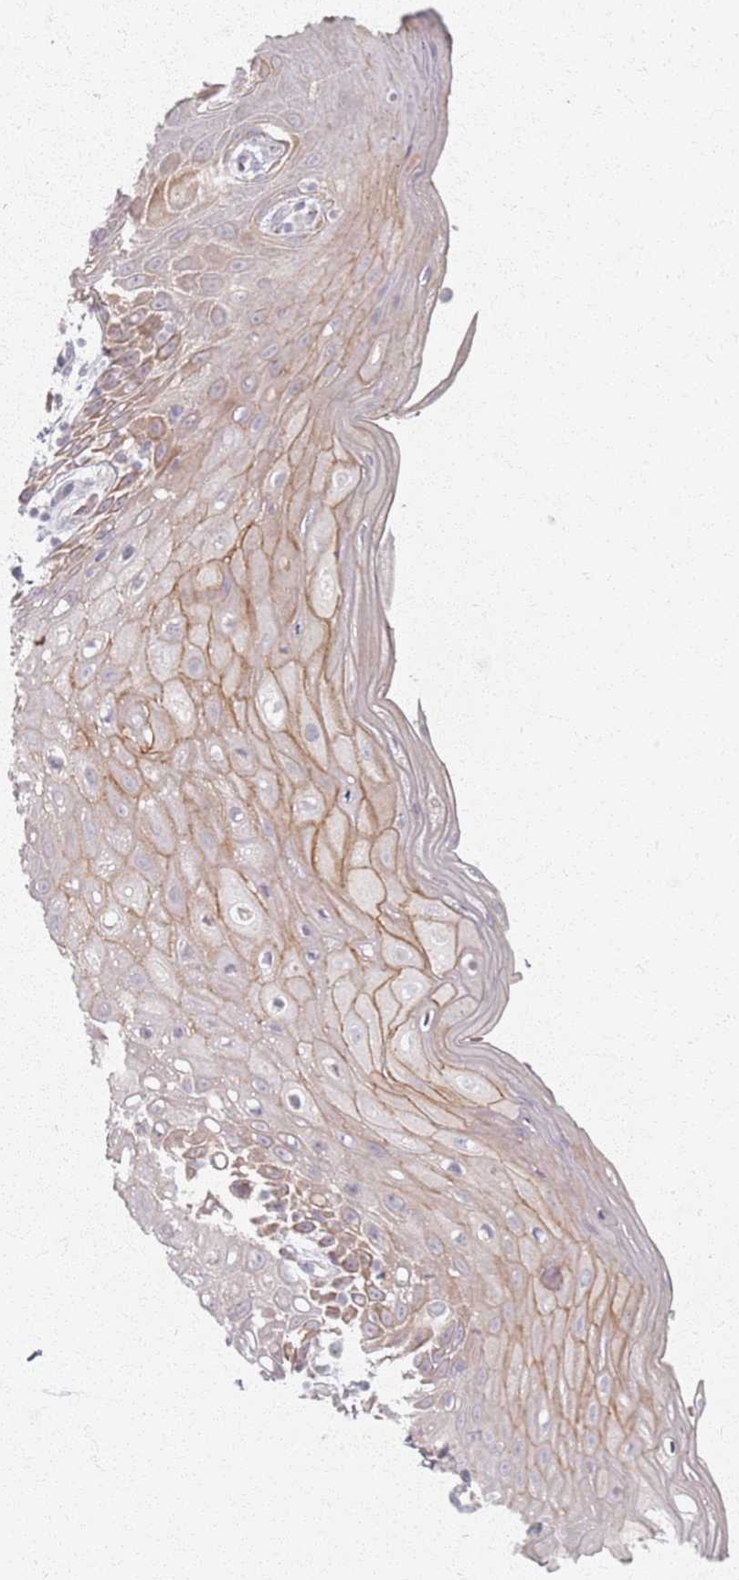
{"staining": {"intensity": "moderate", "quantity": ">75%", "location": "cytoplasmic/membranous"}, "tissue": "oral mucosa", "cell_type": "Squamous epithelial cells", "image_type": "normal", "snomed": [{"axis": "morphology", "description": "Normal tissue, NOS"}, {"axis": "topography", "description": "Oral tissue"}, {"axis": "topography", "description": "Tounge, NOS"}], "caption": "Immunohistochemistry (IHC) image of benign oral mucosa: oral mucosa stained using IHC displays medium levels of moderate protein expression localized specifically in the cytoplasmic/membranous of squamous epithelial cells, appearing as a cytoplasmic/membranous brown color.", "gene": "PKD2L2", "patient": {"sex": "female", "age": 59}}